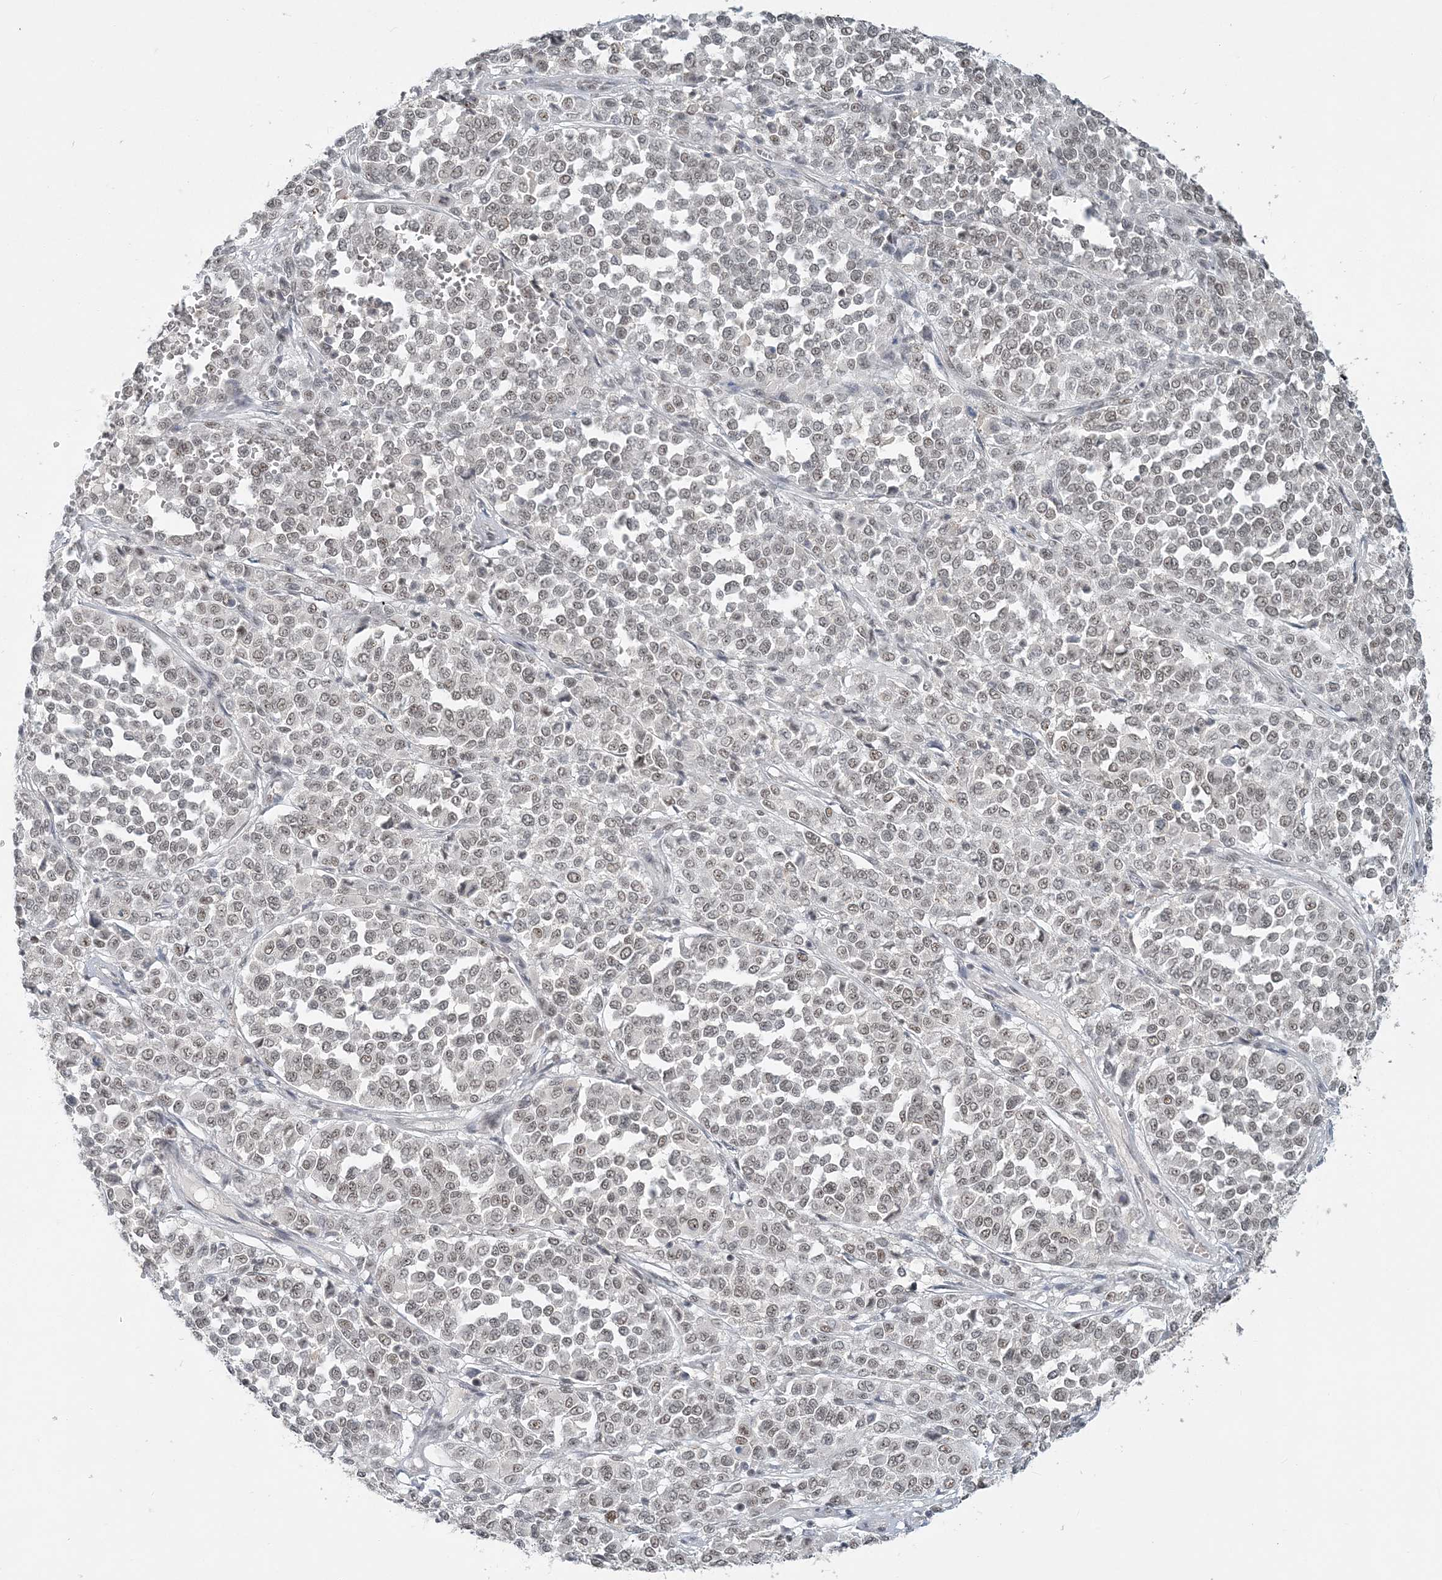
{"staining": {"intensity": "weak", "quantity": ">75%", "location": "nuclear"}, "tissue": "melanoma", "cell_type": "Tumor cells", "image_type": "cancer", "snomed": [{"axis": "morphology", "description": "Malignant melanoma, Metastatic site"}, {"axis": "topography", "description": "Pancreas"}], "caption": "A low amount of weak nuclear expression is seen in approximately >75% of tumor cells in melanoma tissue.", "gene": "PLRG1", "patient": {"sex": "female", "age": 30}}